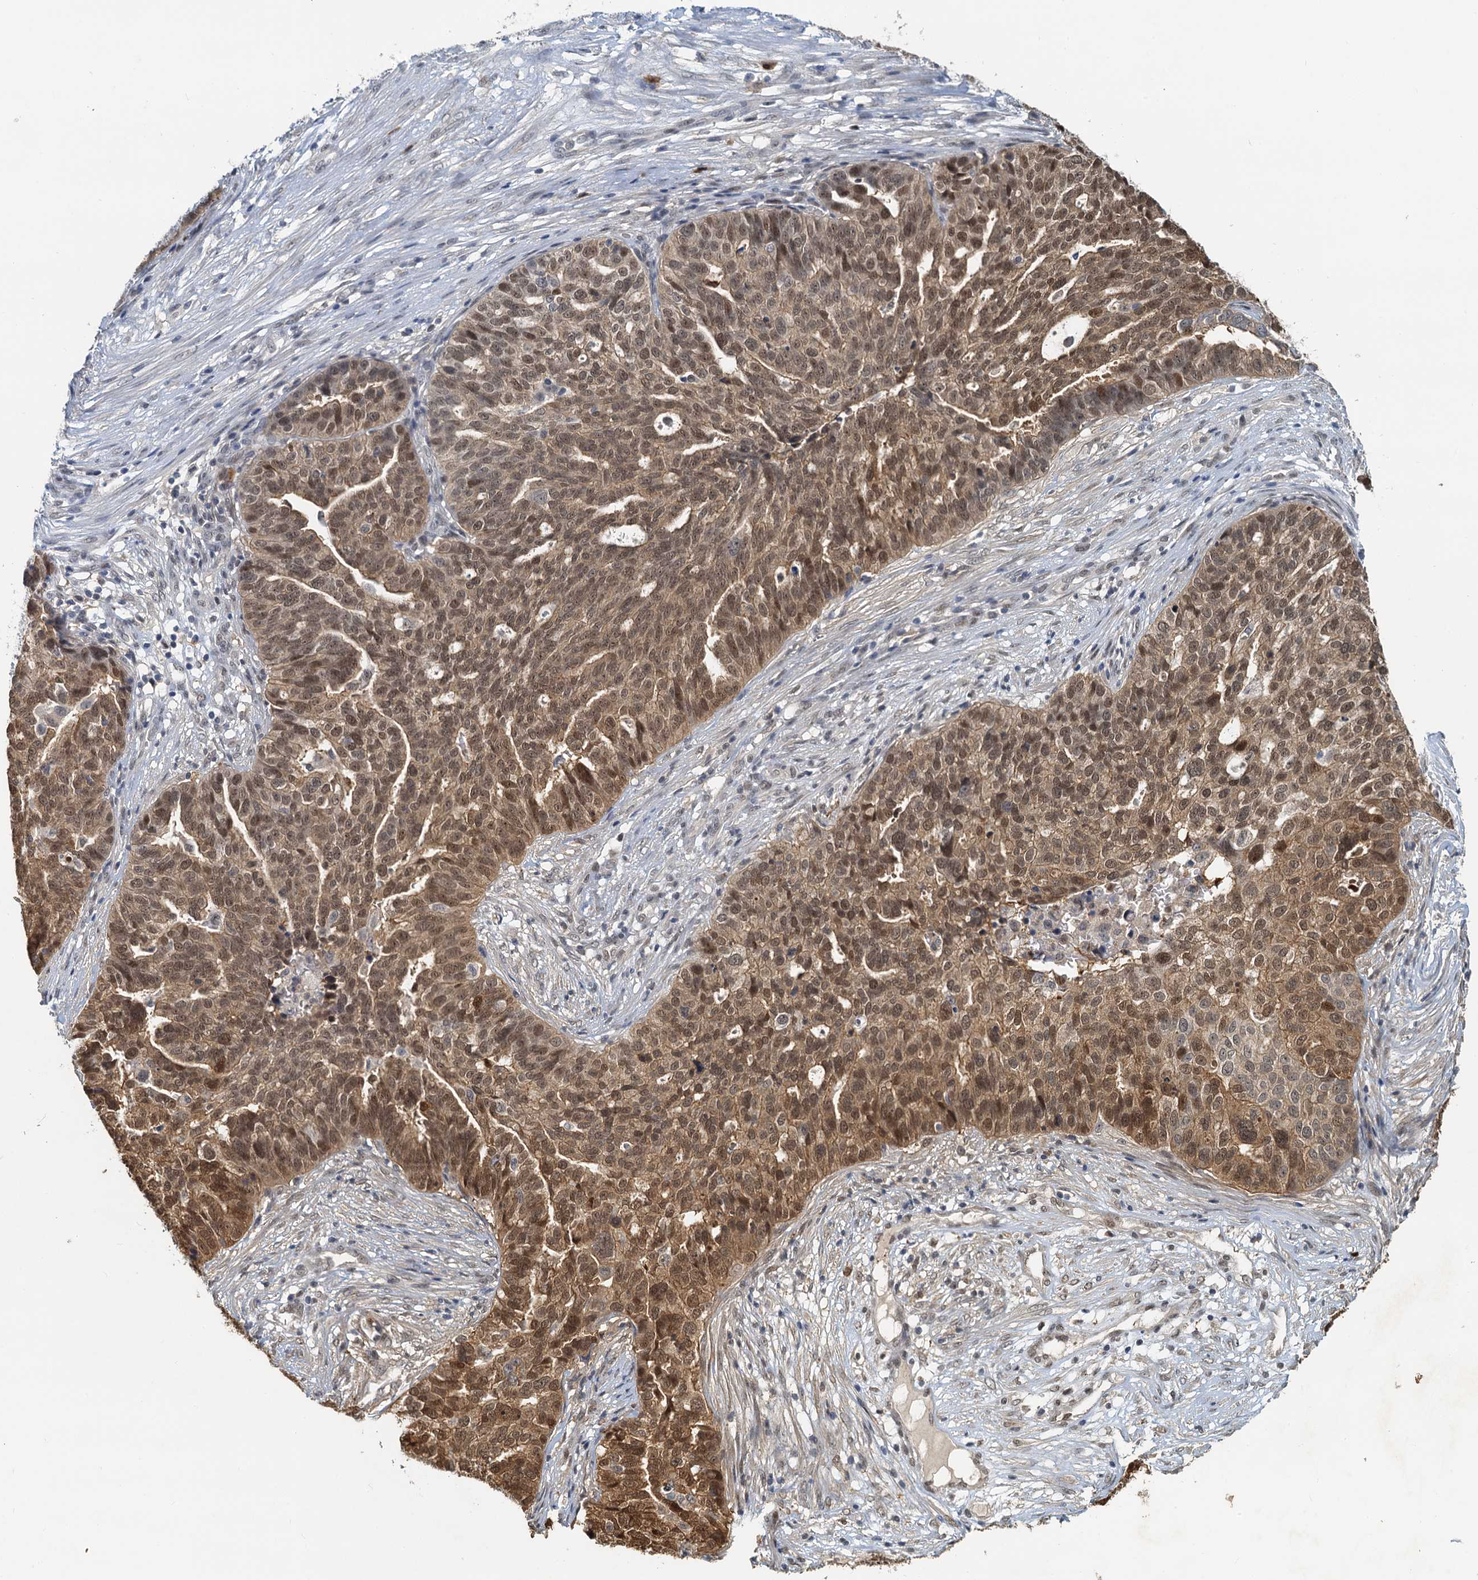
{"staining": {"intensity": "moderate", "quantity": ">75%", "location": "cytoplasmic/membranous,nuclear"}, "tissue": "ovarian cancer", "cell_type": "Tumor cells", "image_type": "cancer", "snomed": [{"axis": "morphology", "description": "Cystadenocarcinoma, serous, NOS"}, {"axis": "topography", "description": "Ovary"}], "caption": "A medium amount of moderate cytoplasmic/membranous and nuclear expression is identified in about >75% of tumor cells in ovarian cancer tissue.", "gene": "SPINDOC", "patient": {"sex": "female", "age": 59}}